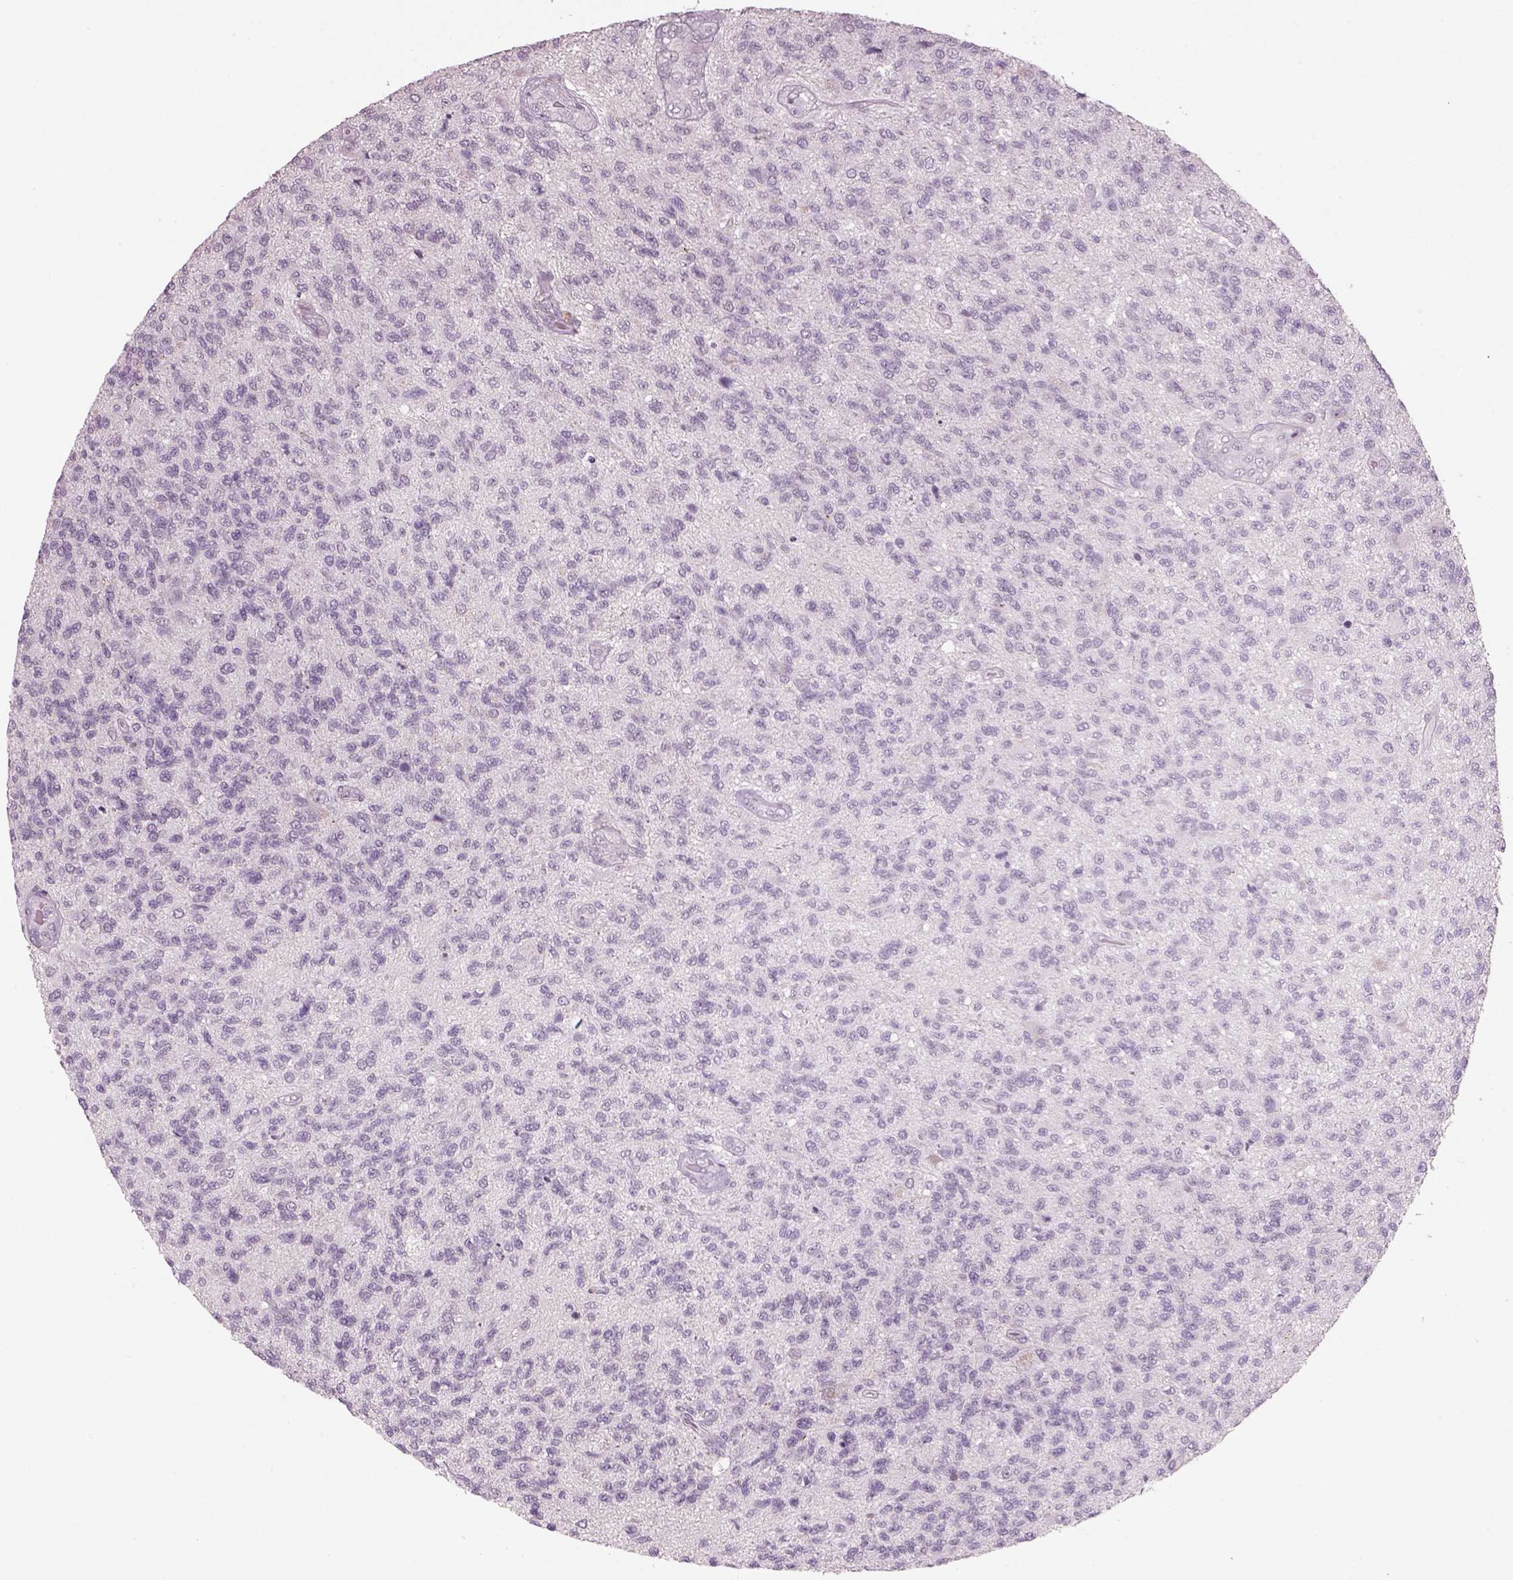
{"staining": {"intensity": "negative", "quantity": "none", "location": "none"}, "tissue": "glioma", "cell_type": "Tumor cells", "image_type": "cancer", "snomed": [{"axis": "morphology", "description": "Glioma, malignant, High grade"}, {"axis": "topography", "description": "Brain"}], "caption": "There is no significant positivity in tumor cells of malignant high-grade glioma. Brightfield microscopy of IHC stained with DAB (brown) and hematoxylin (blue), captured at high magnification.", "gene": "PENK", "patient": {"sex": "male", "age": 56}}